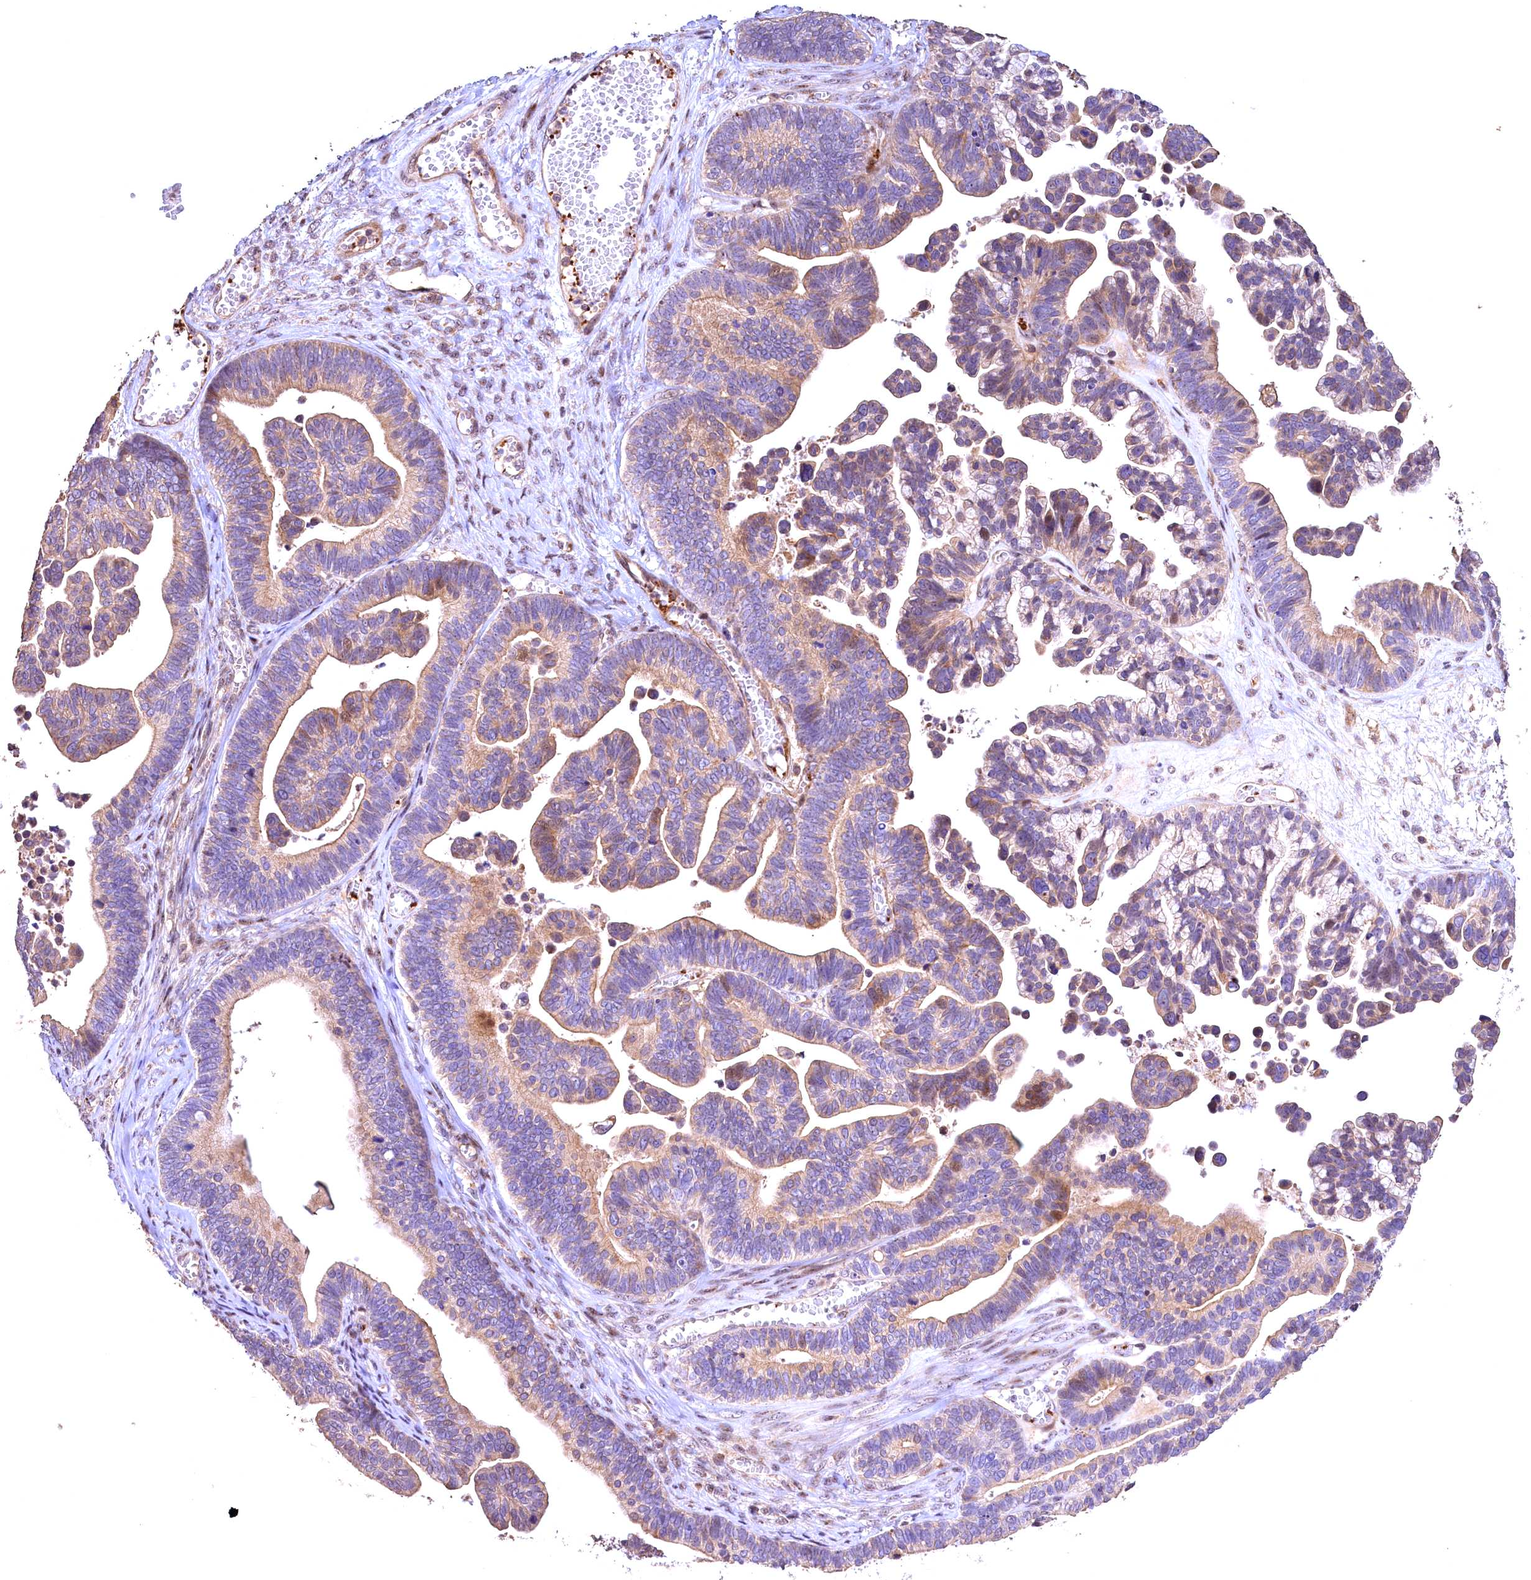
{"staining": {"intensity": "moderate", "quantity": "25%-75%", "location": "cytoplasmic/membranous"}, "tissue": "ovarian cancer", "cell_type": "Tumor cells", "image_type": "cancer", "snomed": [{"axis": "morphology", "description": "Cystadenocarcinoma, serous, NOS"}, {"axis": "topography", "description": "Ovary"}], "caption": "Ovarian cancer (serous cystadenocarcinoma) stained for a protein (brown) demonstrates moderate cytoplasmic/membranous positive expression in approximately 25%-75% of tumor cells.", "gene": "FUZ", "patient": {"sex": "female", "age": 56}}